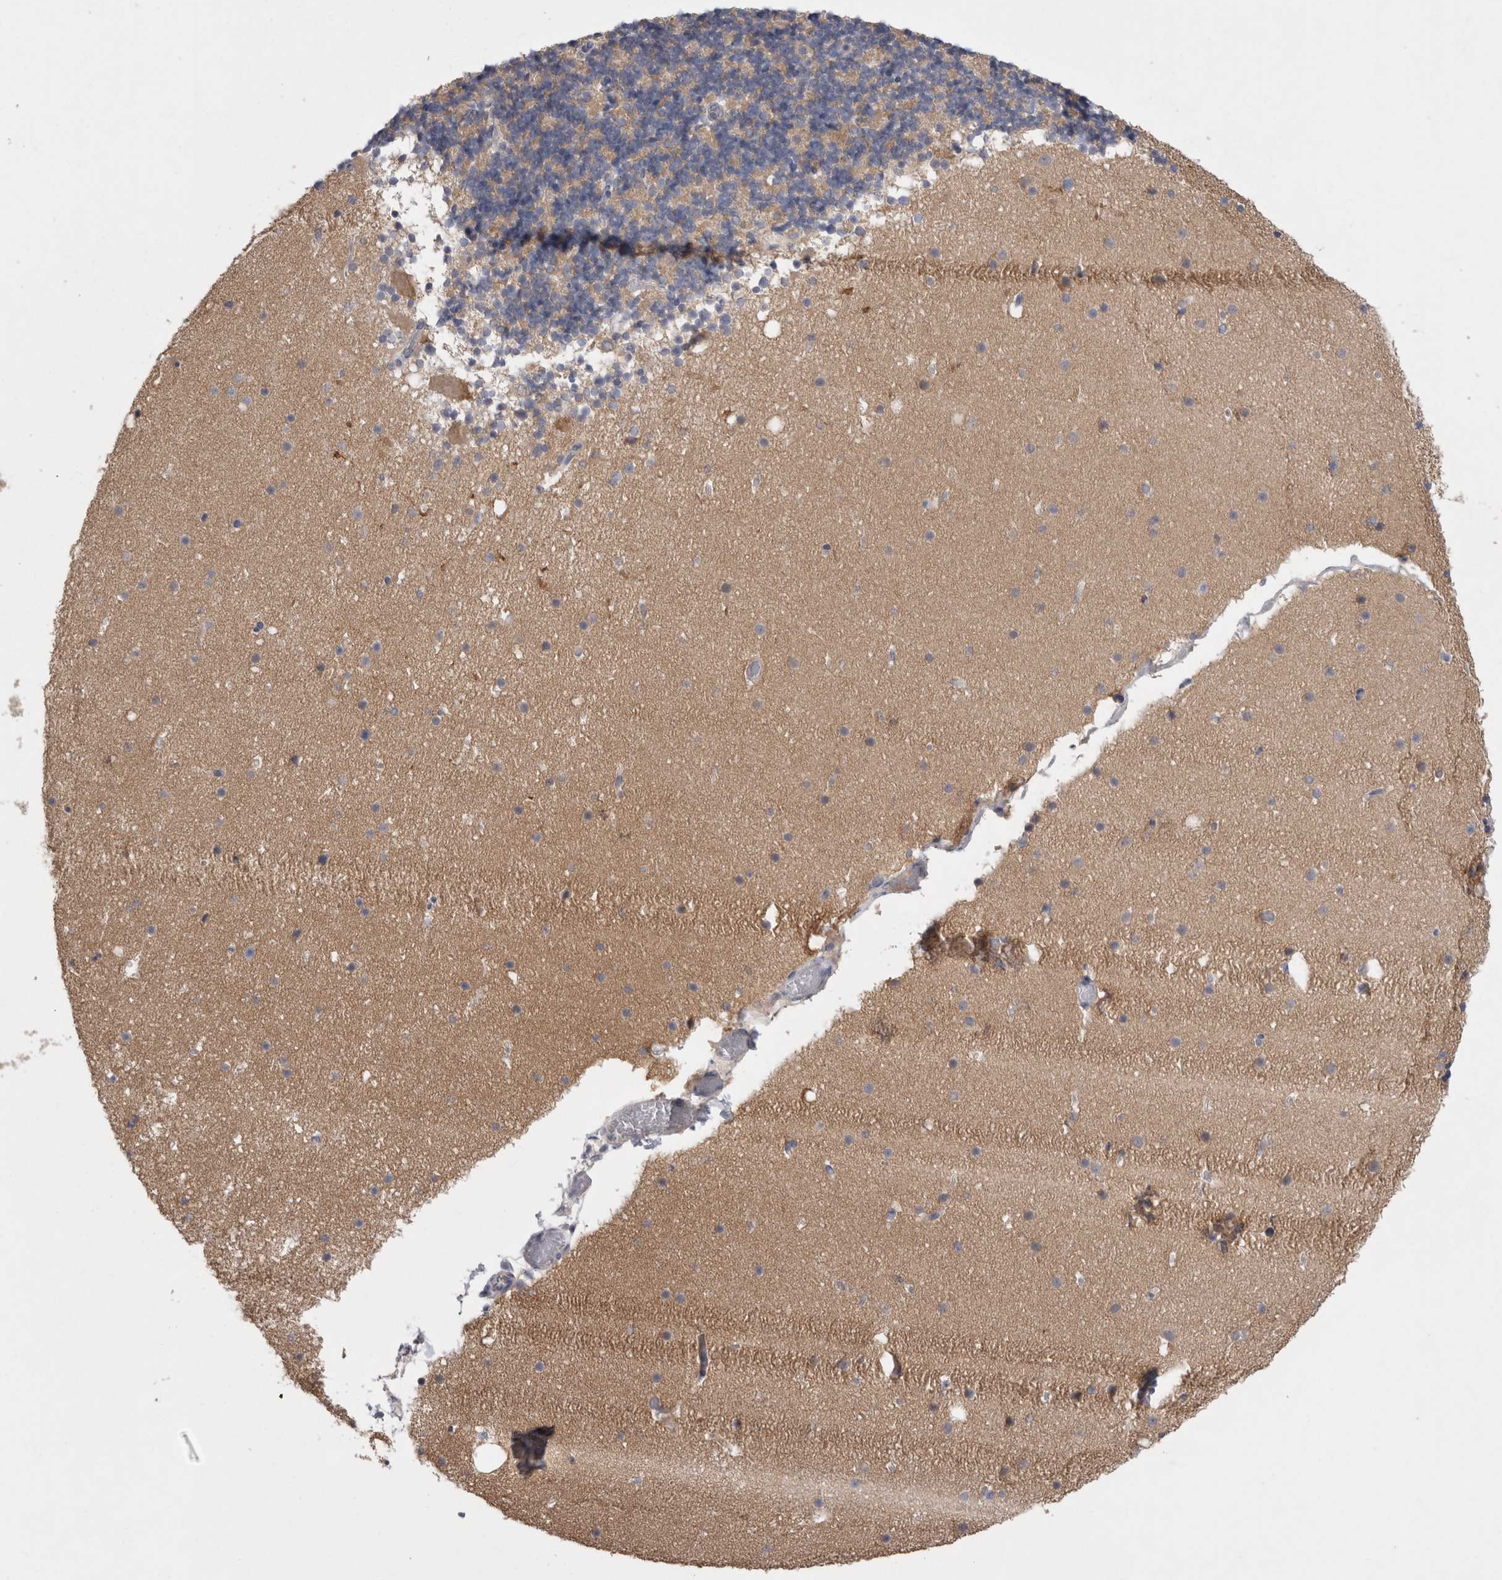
{"staining": {"intensity": "weak", "quantity": "<25%", "location": "cytoplasmic/membranous"}, "tissue": "cerebellum", "cell_type": "Cells in granular layer", "image_type": "normal", "snomed": [{"axis": "morphology", "description": "Normal tissue, NOS"}, {"axis": "topography", "description": "Cerebellum"}], "caption": "This is an immunohistochemistry (IHC) photomicrograph of normal cerebellum. There is no positivity in cells in granular layer.", "gene": "LRRC40", "patient": {"sex": "male", "age": 57}}